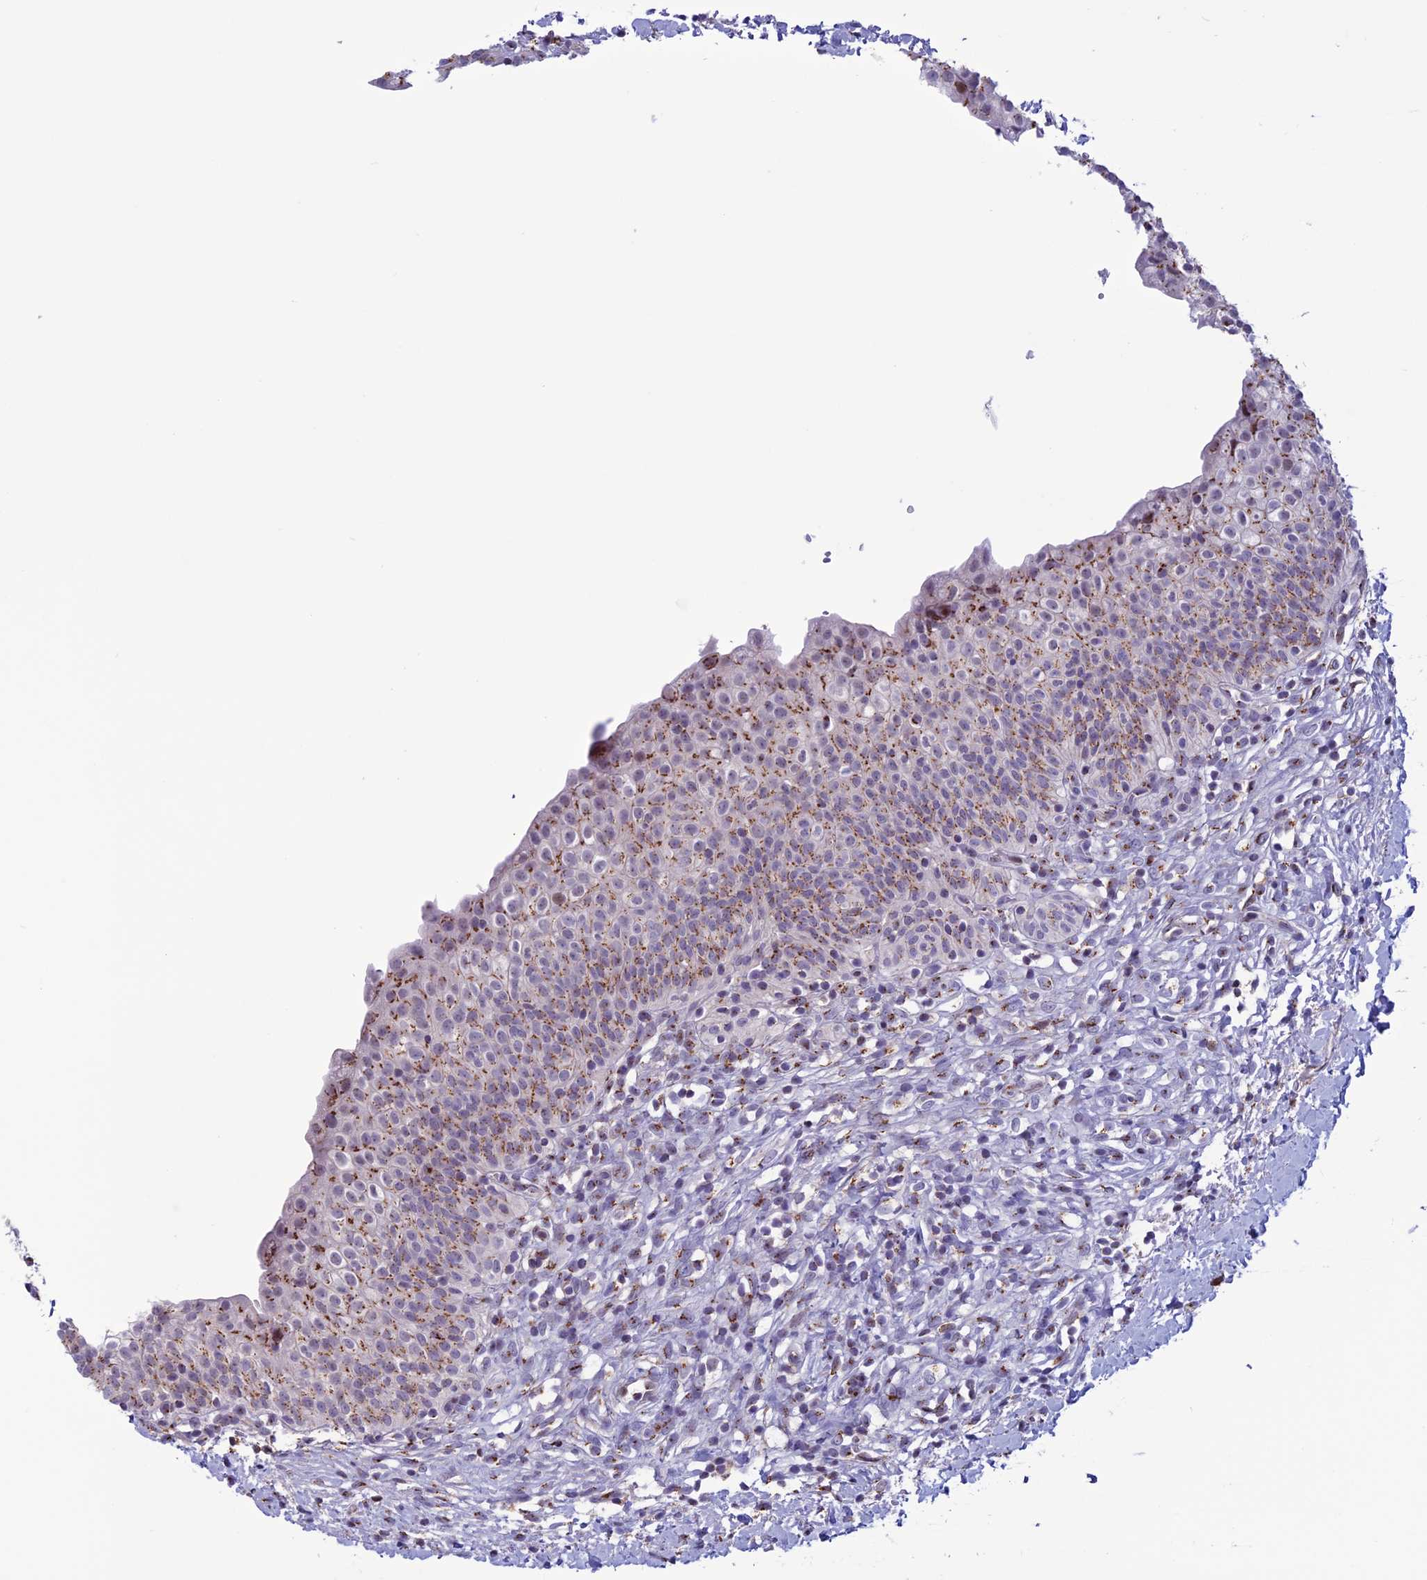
{"staining": {"intensity": "strong", "quantity": "25%-75%", "location": "cytoplasmic/membranous"}, "tissue": "urinary bladder", "cell_type": "Urothelial cells", "image_type": "normal", "snomed": [{"axis": "morphology", "description": "Normal tissue, NOS"}, {"axis": "topography", "description": "Urinary bladder"}], "caption": "The photomicrograph reveals immunohistochemical staining of normal urinary bladder. There is strong cytoplasmic/membranous expression is present in approximately 25%-75% of urothelial cells.", "gene": "PLEKHA4", "patient": {"sex": "male", "age": 55}}